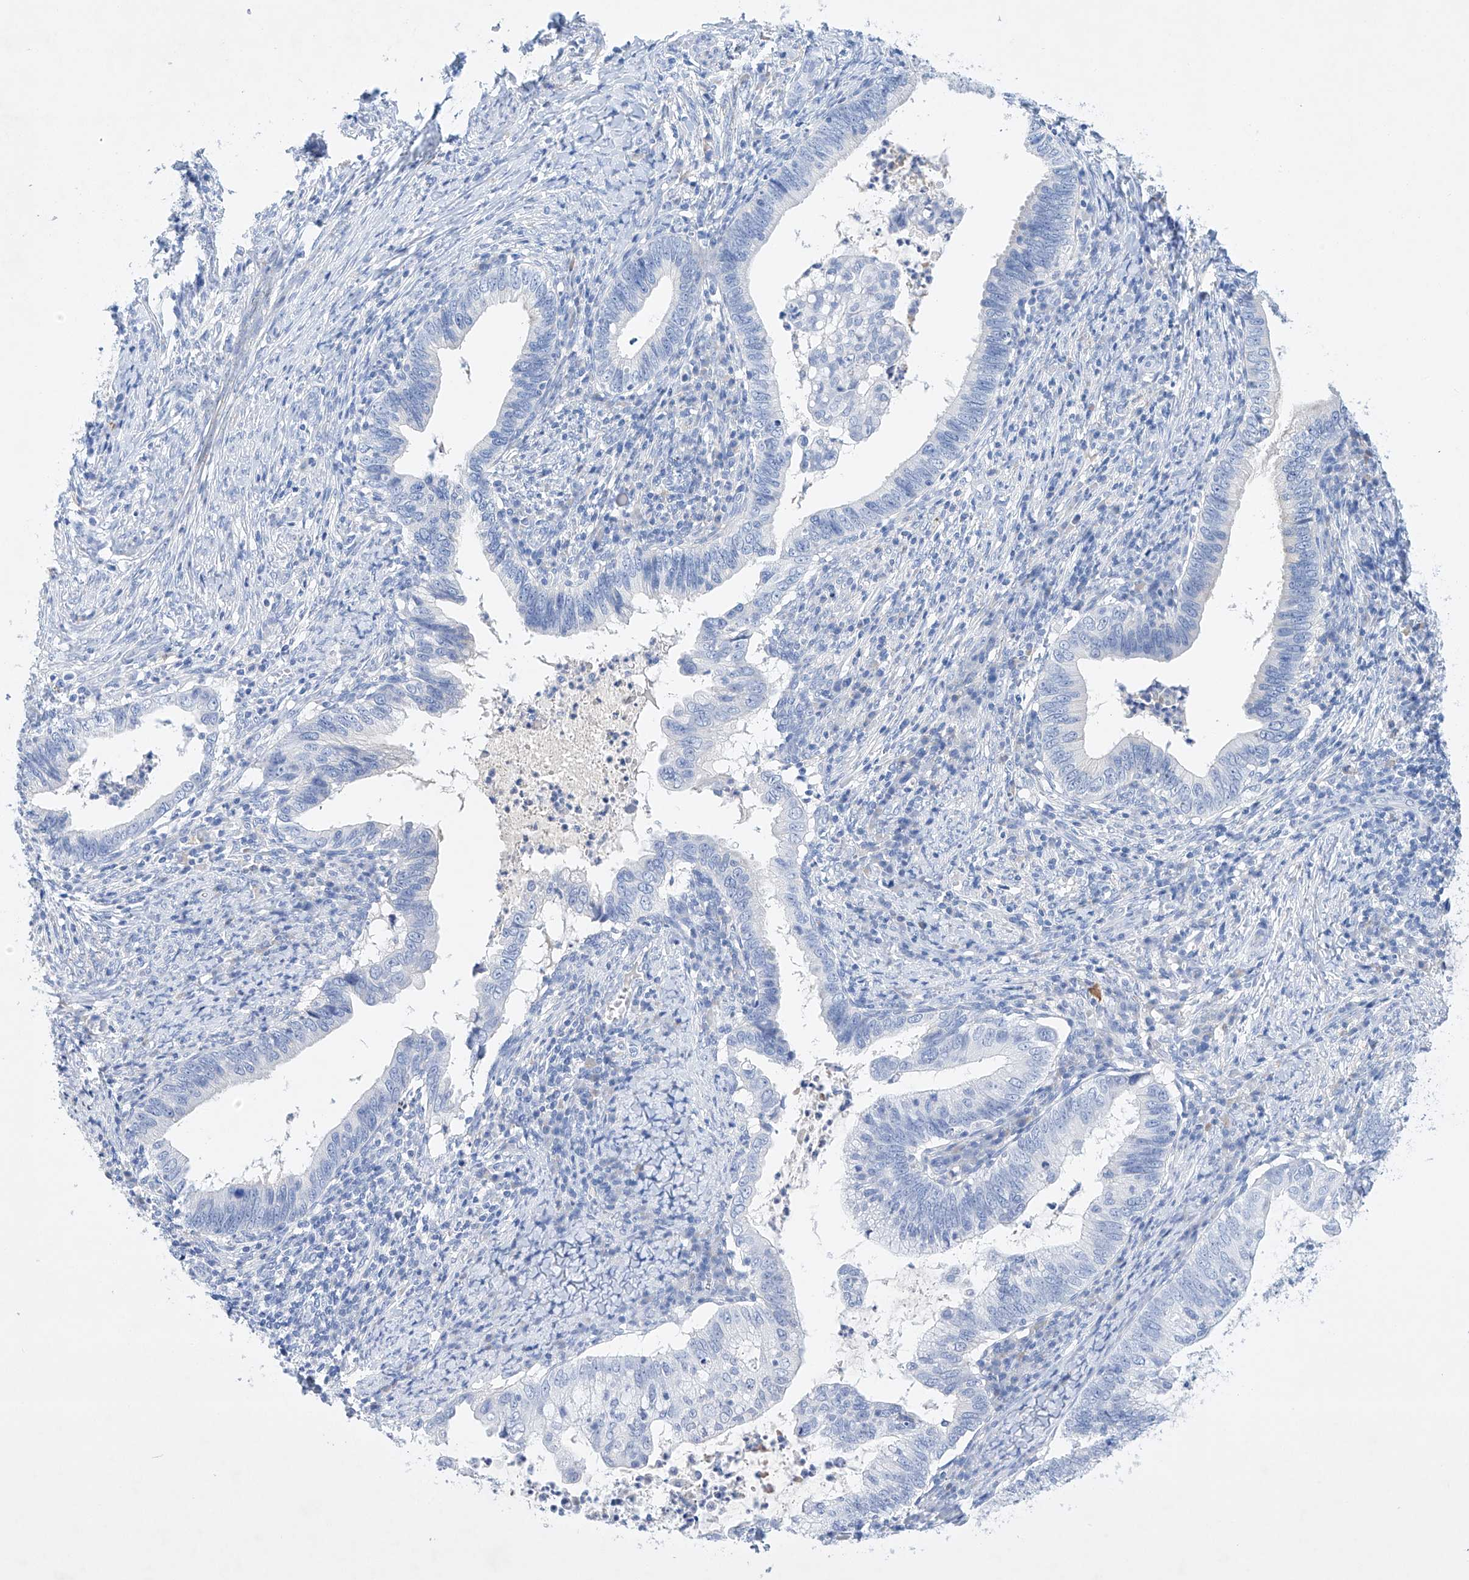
{"staining": {"intensity": "negative", "quantity": "none", "location": "none"}, "tissue": "cervical cancer", "cell_type": "Tumor cells", "image_type": "cancer", "snomed": [{"axis": "morphology", "description": "Adenocarcinoma, NOS"}, {"axis": "topography", "description": "Cervix"}], "caption": "Cervical cancer was stained to show a protein in brown. There is no significant positivity in tumor cells.", "gene": "LURAP1", "patient": {"sex": "female", "age": 36}}